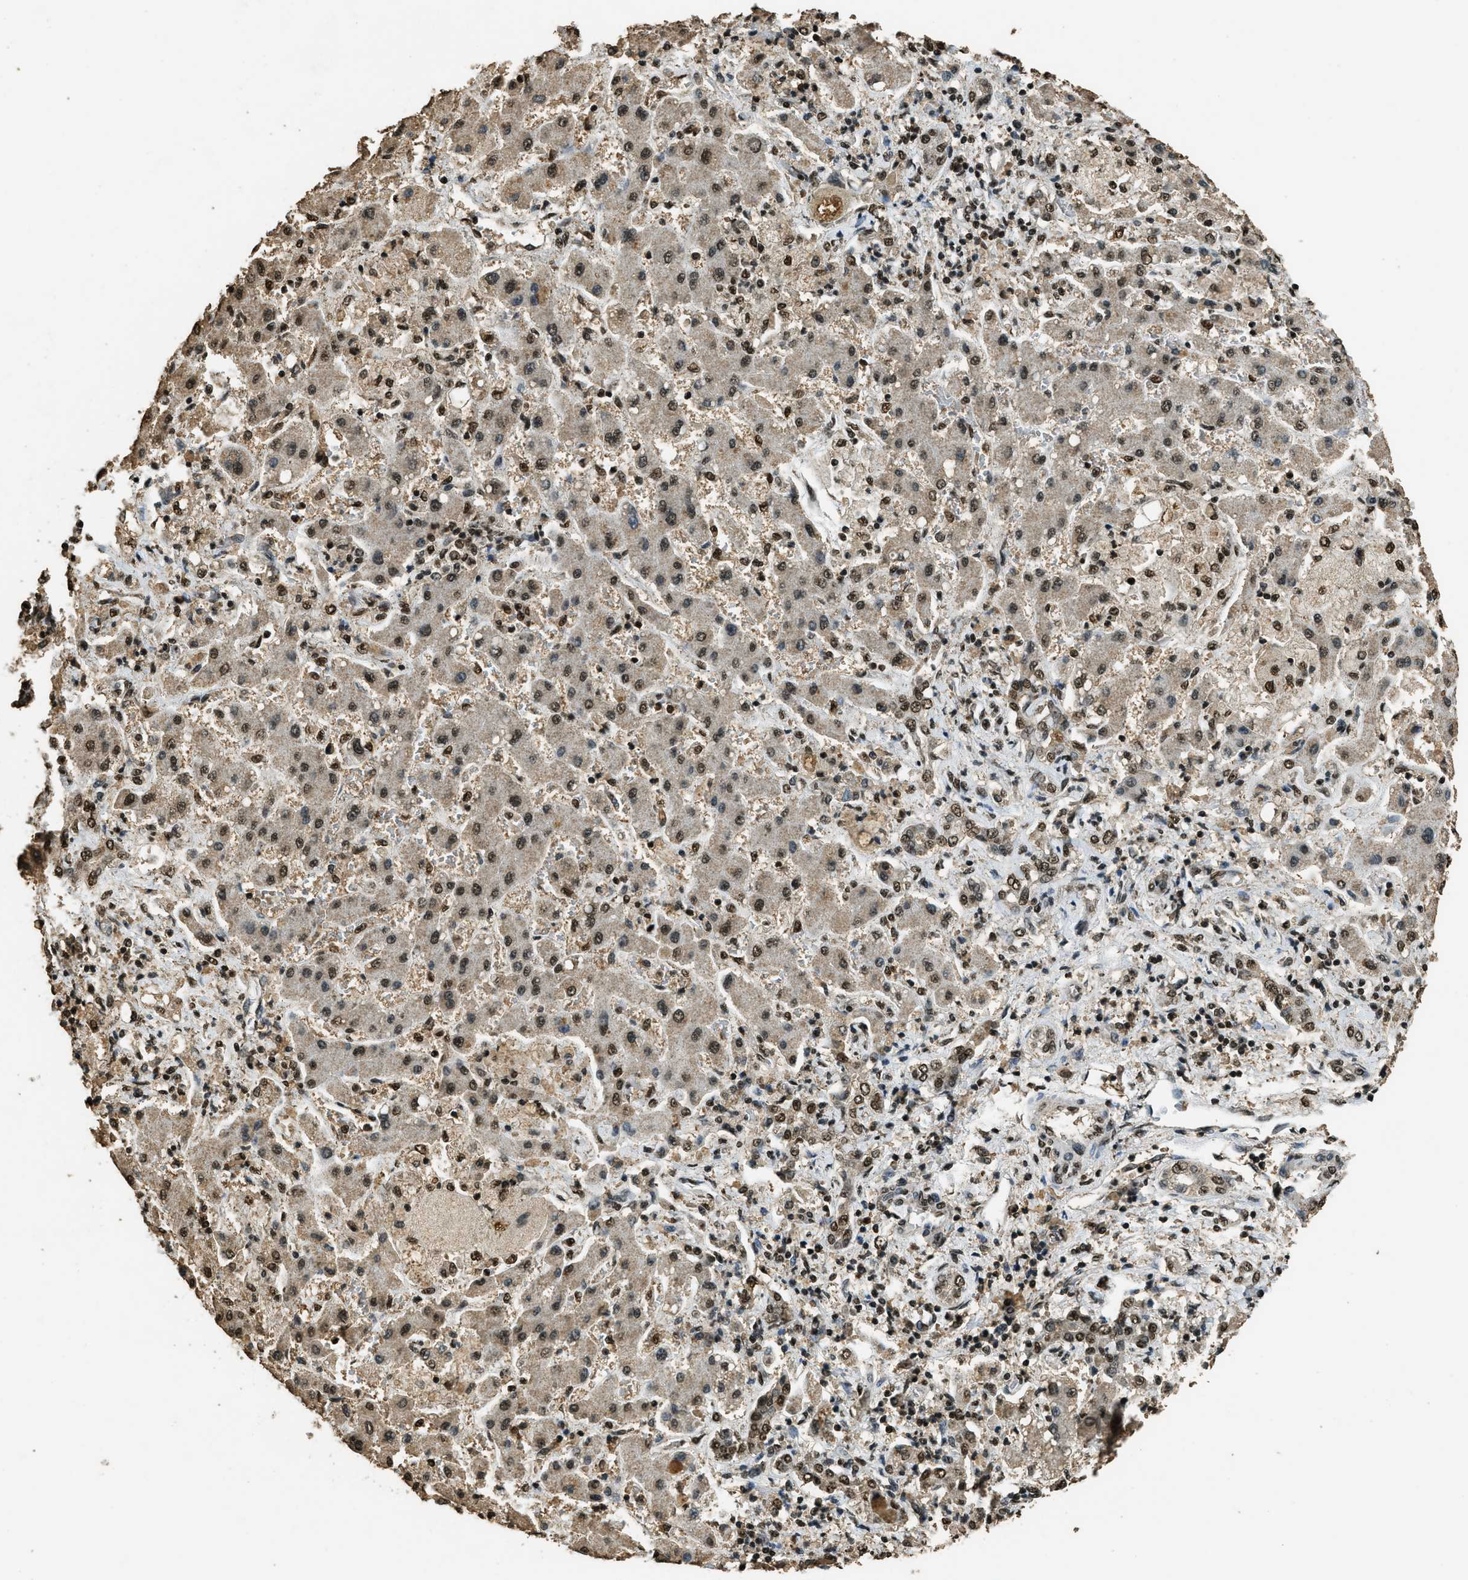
{"staining": {"intensity": "moderate", "quantity": ">75%", "location": "nuclear"}, "tissue": "liver cancer", "cell_type": "Tumor cells", "image_type": "cancer", "snomed": [{"axis": "morphology", "description": "Cholangiocarcinoma"}, {"axis": "topography", "description": "Liver"}], "caption": "Human liver cancer stained with a brown dye shows moderate nuclear positive expression in approximately >75% of tumor cells.", "gene": "MYB", "patient": {"sex": "male", "age": 50}}